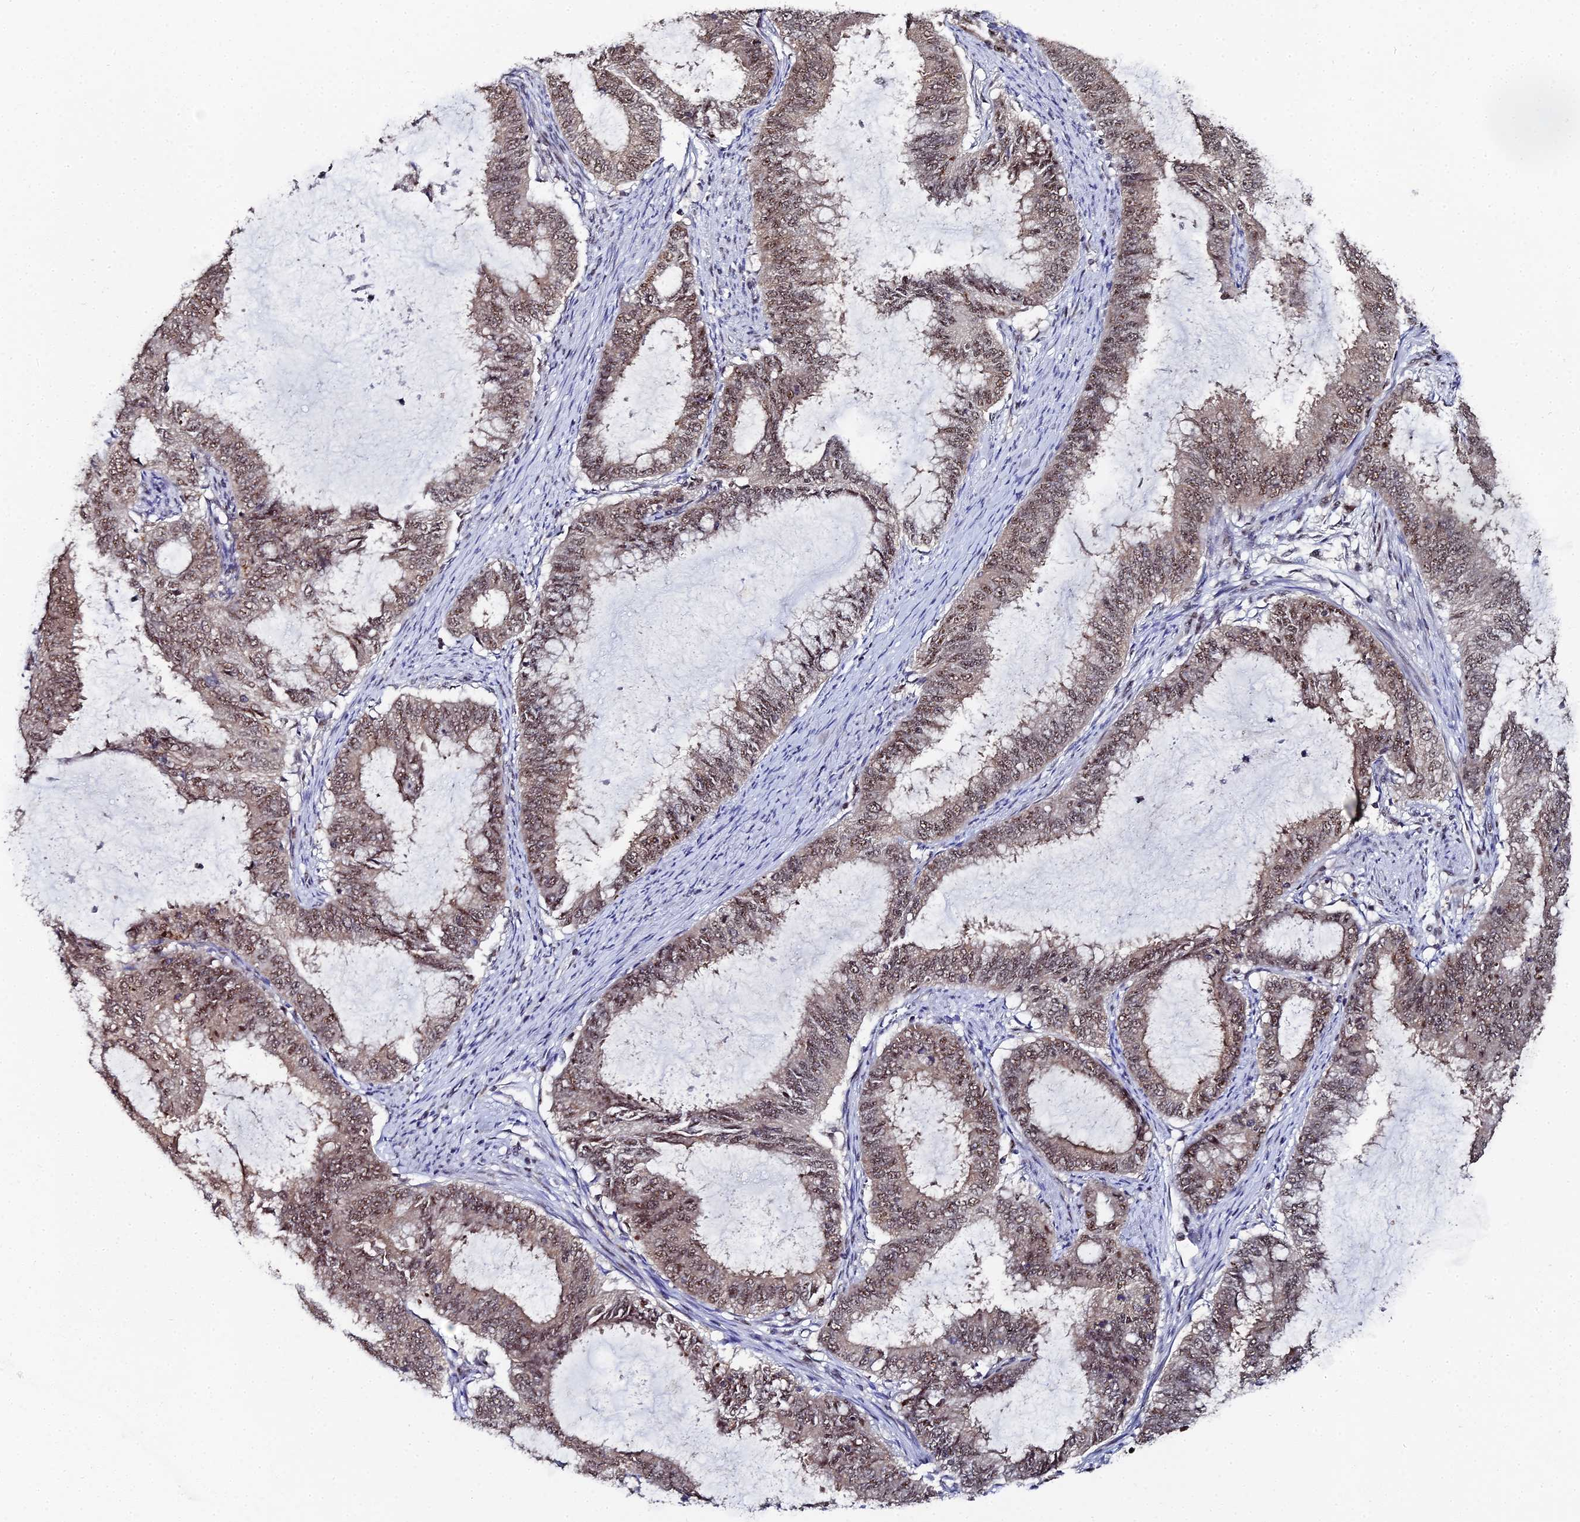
{"staining": {"intensity": "moderate", "quantity": ">75%", "location": "nuclear"}, "tissue": "endometrial cancer", "cell_type": "Tumor cells", "image_type": "cancer", "snomed": [{"axis": "morphology", "description": "Adenocarcinoma, NOS"}, {"axis": "topography", "description": "Endometrium"}], "caption": "Endometrial adenocarcinoma stained with a brown dye demonstrates moderate nuclear positive positivity in approximately >75% of tumor cells.", "gene": "MAGOHB", "patient": {"sex": "female", "age": 51}}